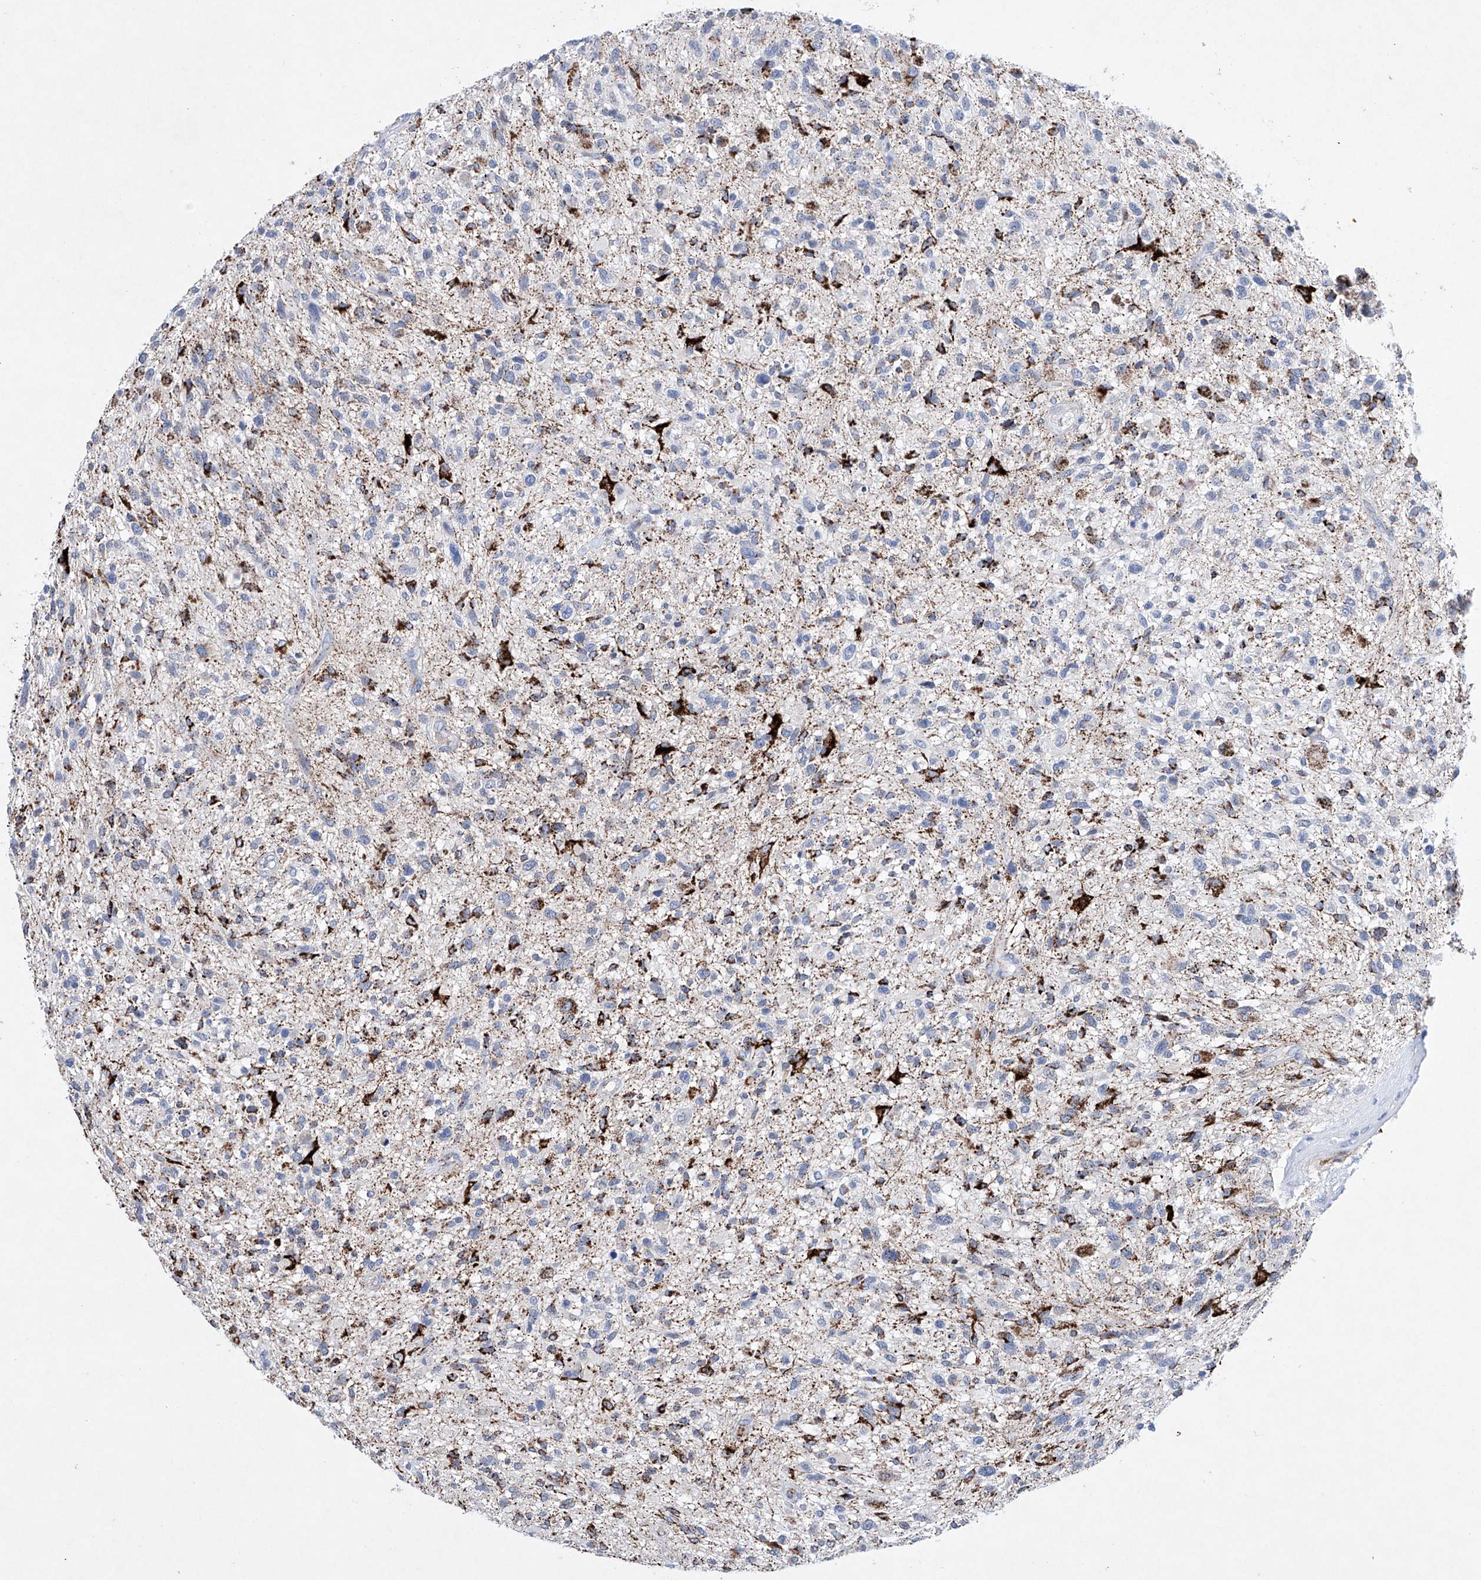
{"staining": {"intensity": "negative", "quantity": "none", "location": "none"}, "tissue": "glioma", "cell_type": "Tumor cells", "image_type": "cancer", "snomed": [{"axis": "morphology", "description": "Glioma, malignant, High grade"}, {"axis": "topography", "description": "Brain"}], "caption": "Tumor cells show no significant protein staining in high-grade glioma (malignant).", "gene": "NRROS", "patient": {"sex": "male", "age": 47}}